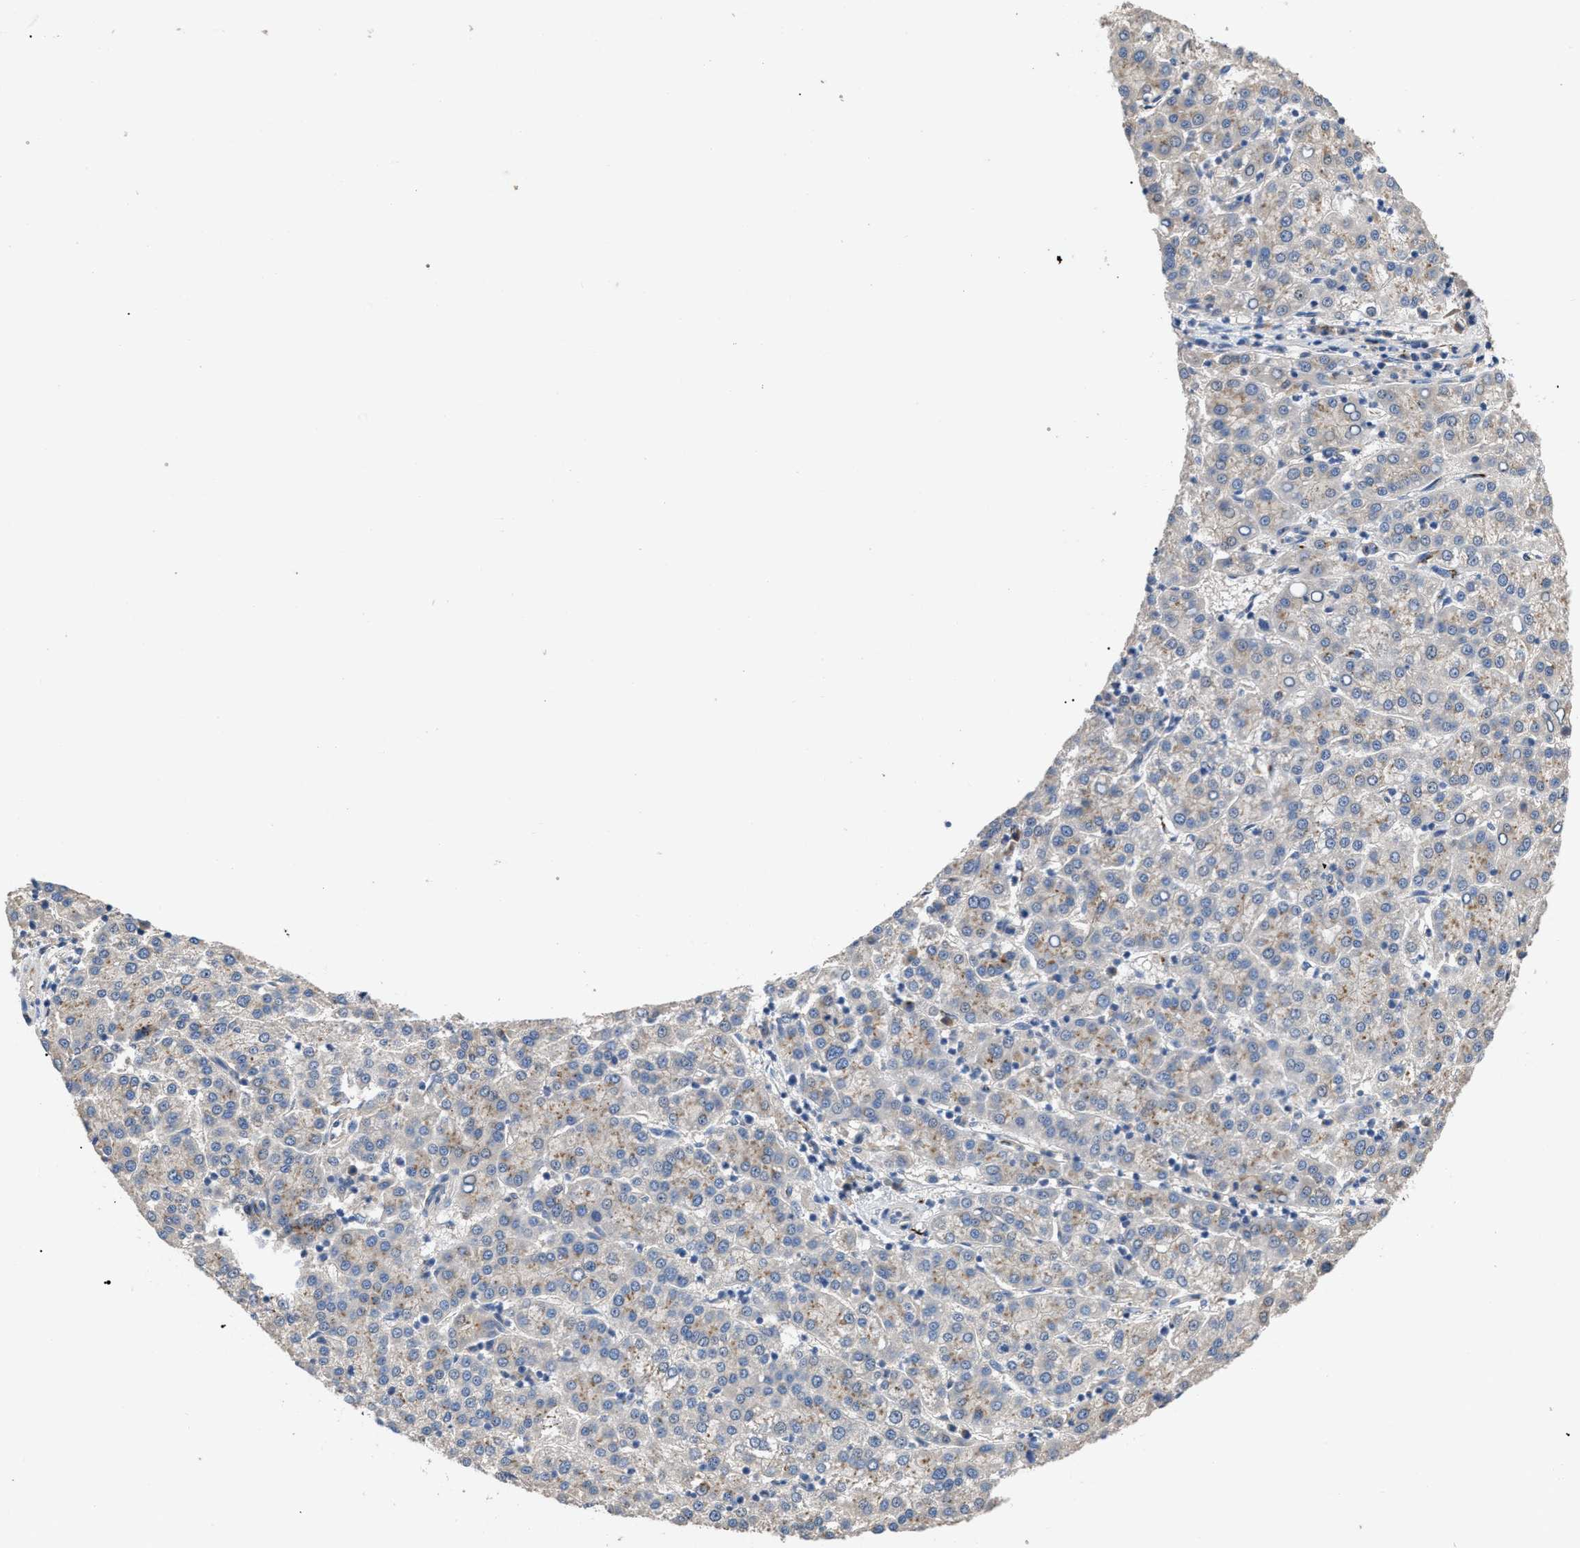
{"staining": {"intensity": "weak", "quantity": "<25%", "location": "cytoplasmic/membranous"}, "tissue": "liver cancer", "cell_type": "Tumor cells", "image_type": "cancer", "snomed": [{"axis": "morphology", "description": "Carcinoma, Hepatocellular, NOS"}, {"axis": "topography", "description": "Liver"}], "caption": "An immunohistochemistry photomicrograph of hepatocellular carcinoma (liver) is shown. There is no staining in tumor cells of hepatocellular carcinoma (liver).", "gene": "SIK2", "patient": {"sex": "female", "age": 58}}